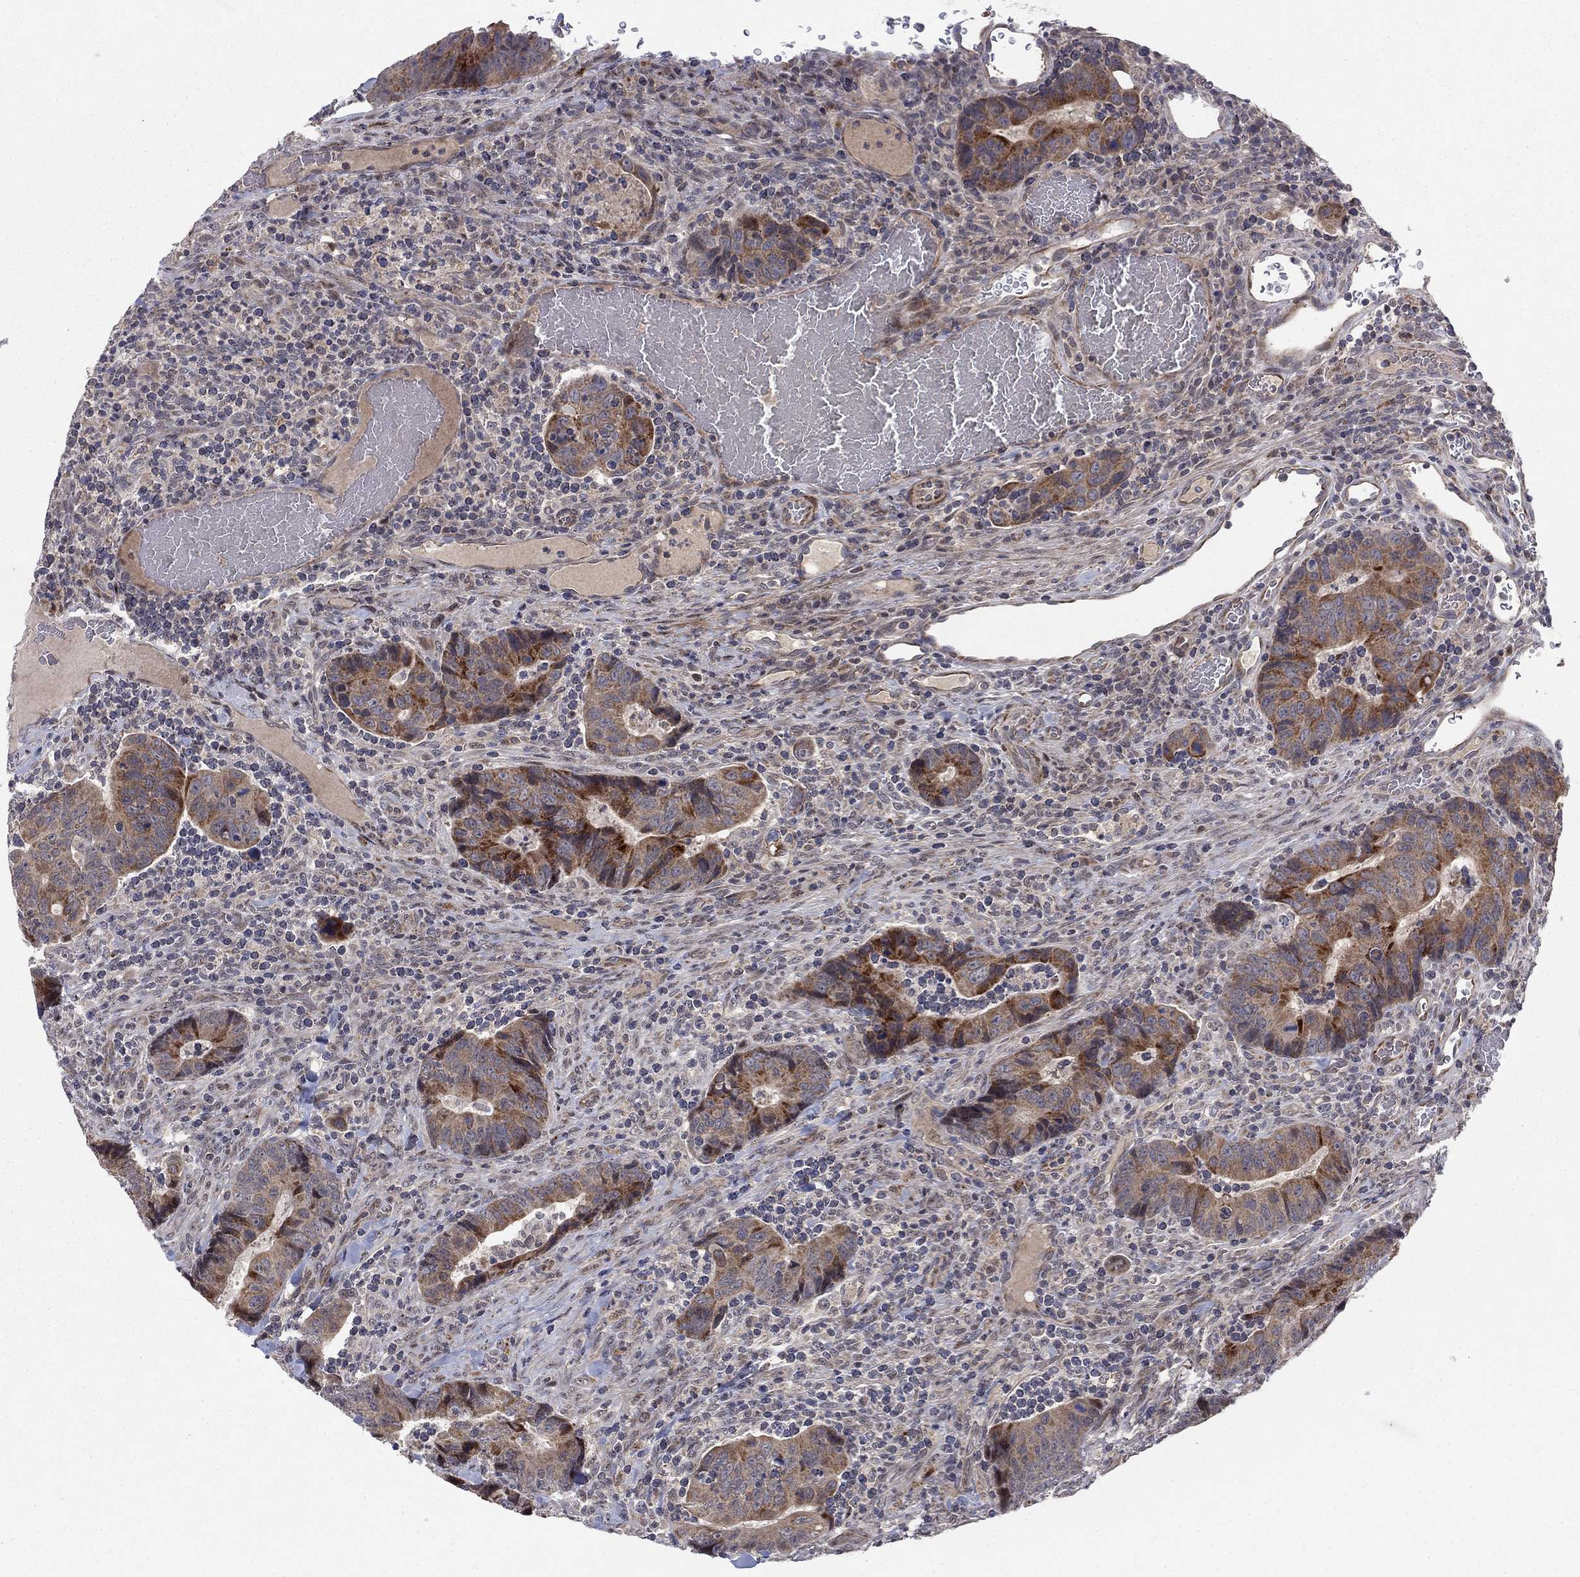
{"staining": {"intensity": "moderate", "quantity": "25%-75%", "location": "cytoplasmic/membranous"}, "tissue": "colorectal cancer", "cell_type": "Tumor cells", "image_type": "cancer", "snomed": [{"axis": "morphology", "description": "Adenocarcinoma, NOS"}, {"axis": "topography", "description": "Colon"}], "caption": "High-magnification brightfield microscopy of colorectal cancer stained with DAB (3,3'-diaminobenzidine) (brown) and counterstained with hematoxylin (blue). tumor cells exhibit moderate cytoplasmic/membranous positivity is appreciated in about25%-75% of cells.", "gene": "ZNF395", "patient": {"sex": "female", "age": 56}}